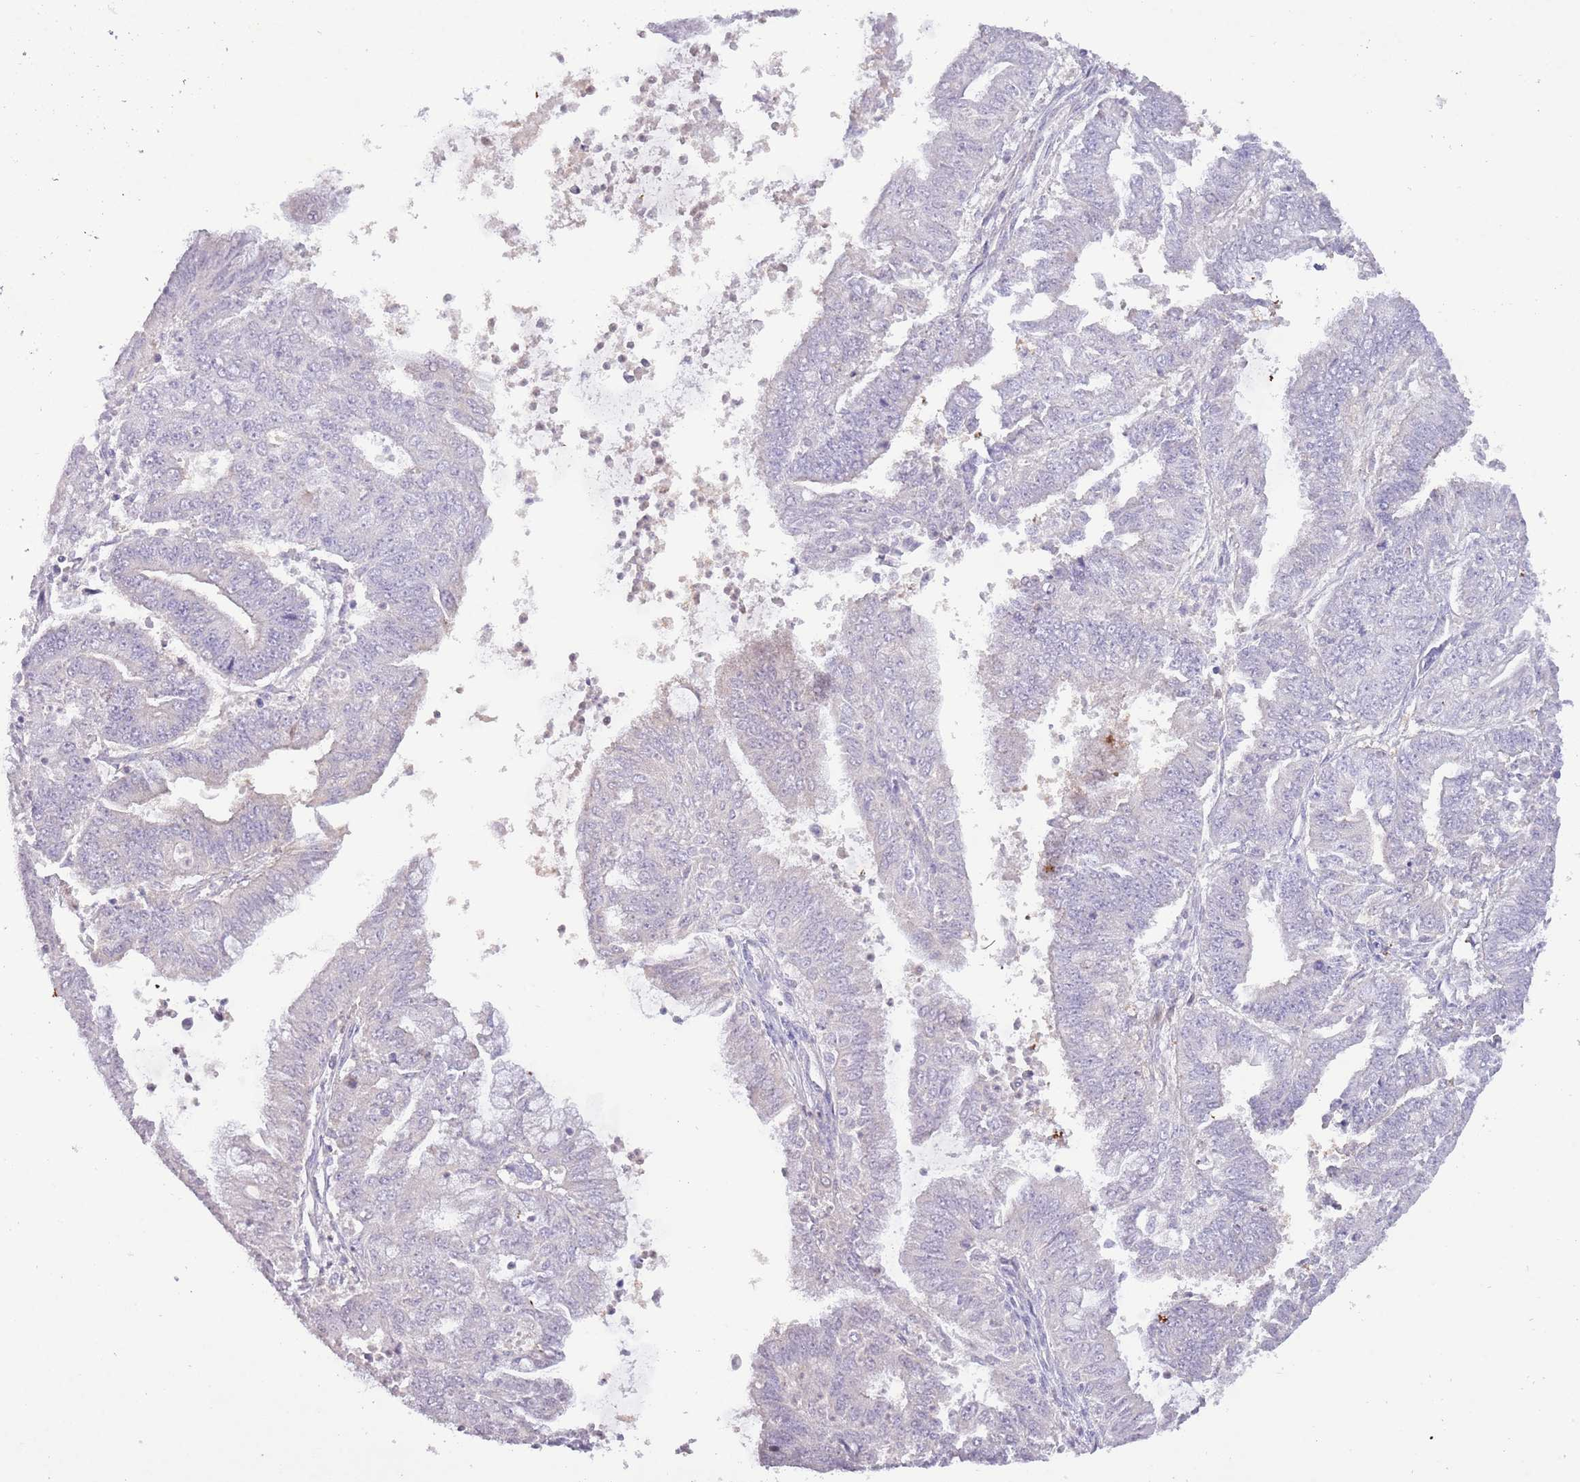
{"staining": {"intensity": "negative", "quantity": "none", "location": "none"}, "tissue": "endometrial cancer", "cell_type": "Tumor cells", "image_type": "cancer", "snomed": [{"axis": "morphology", "description": "Adenocarcinoma, NOS"}, {"axis": "topography", "description": "Endometrium"}], "caption": "Photomicrograph shows no significant protein expression in tumor cells of endometrial adenocarcinoma.", "gene": "ZNF658", "patient": {"sex": "female", "age": 73}}